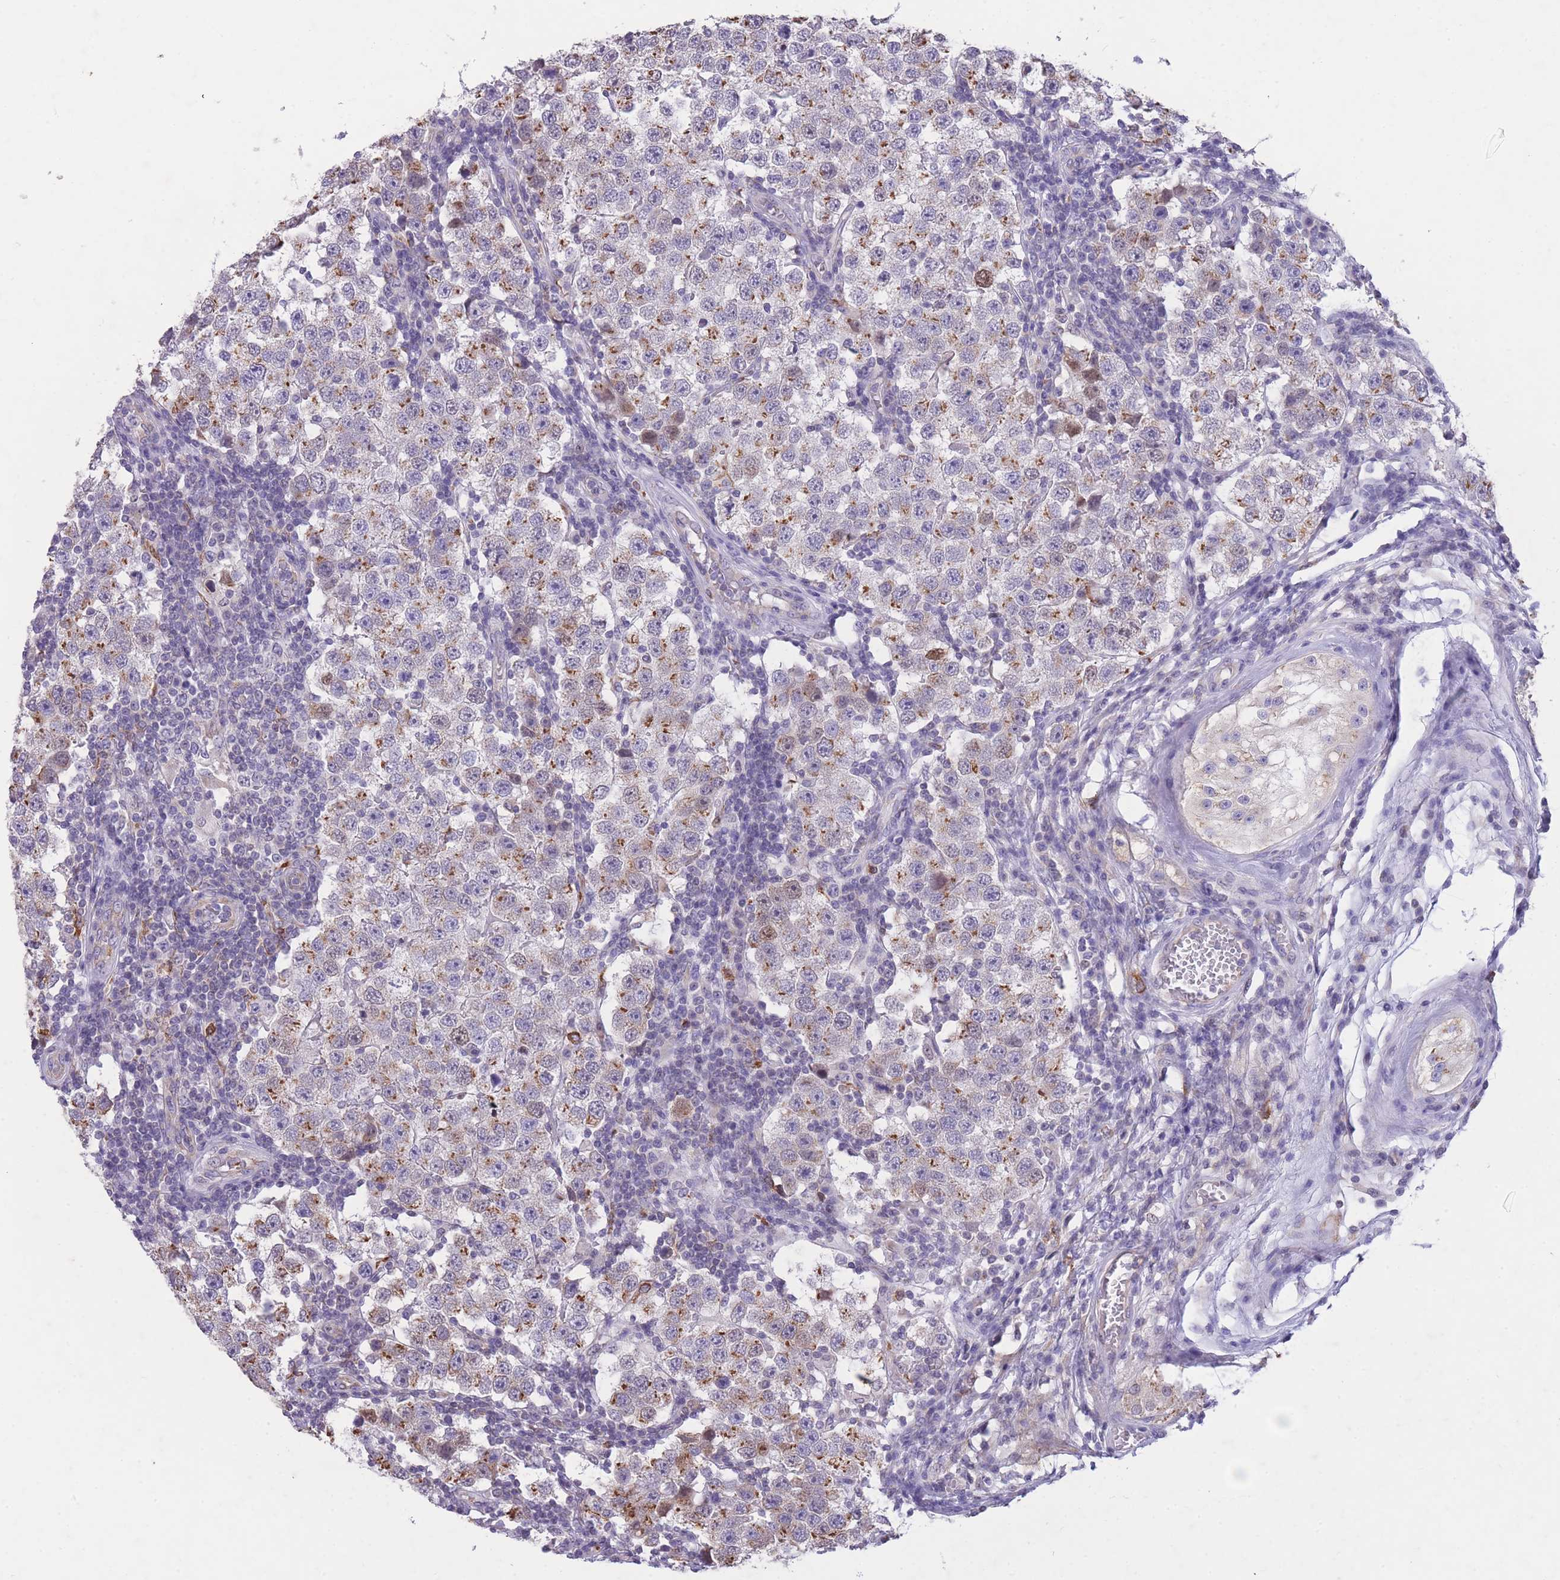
{"staining": {"intensity": "moderate", "quantity": ">75%", "location": "cytoplasmic/membranous"}, "tissue": "testis cancer", "cell_type": "Tumor cells", "image_type": "cancer", "snomed": [{"axis": "morphology", "description": "Seminoma, NOS"}, {"axis": "topography", "description": "Testis"}], "caption": "This micrograph exhibits seminoma (testis) stained with immunohistochemistry (IHC) to label a protein in brown. The cytoplasmic/membranous of tumor cells show moderate positivity for the protein. Nuclei are counter-stained blue.", "gene": "ZNF662", "patient": {"sex": "male", "age": 34}}